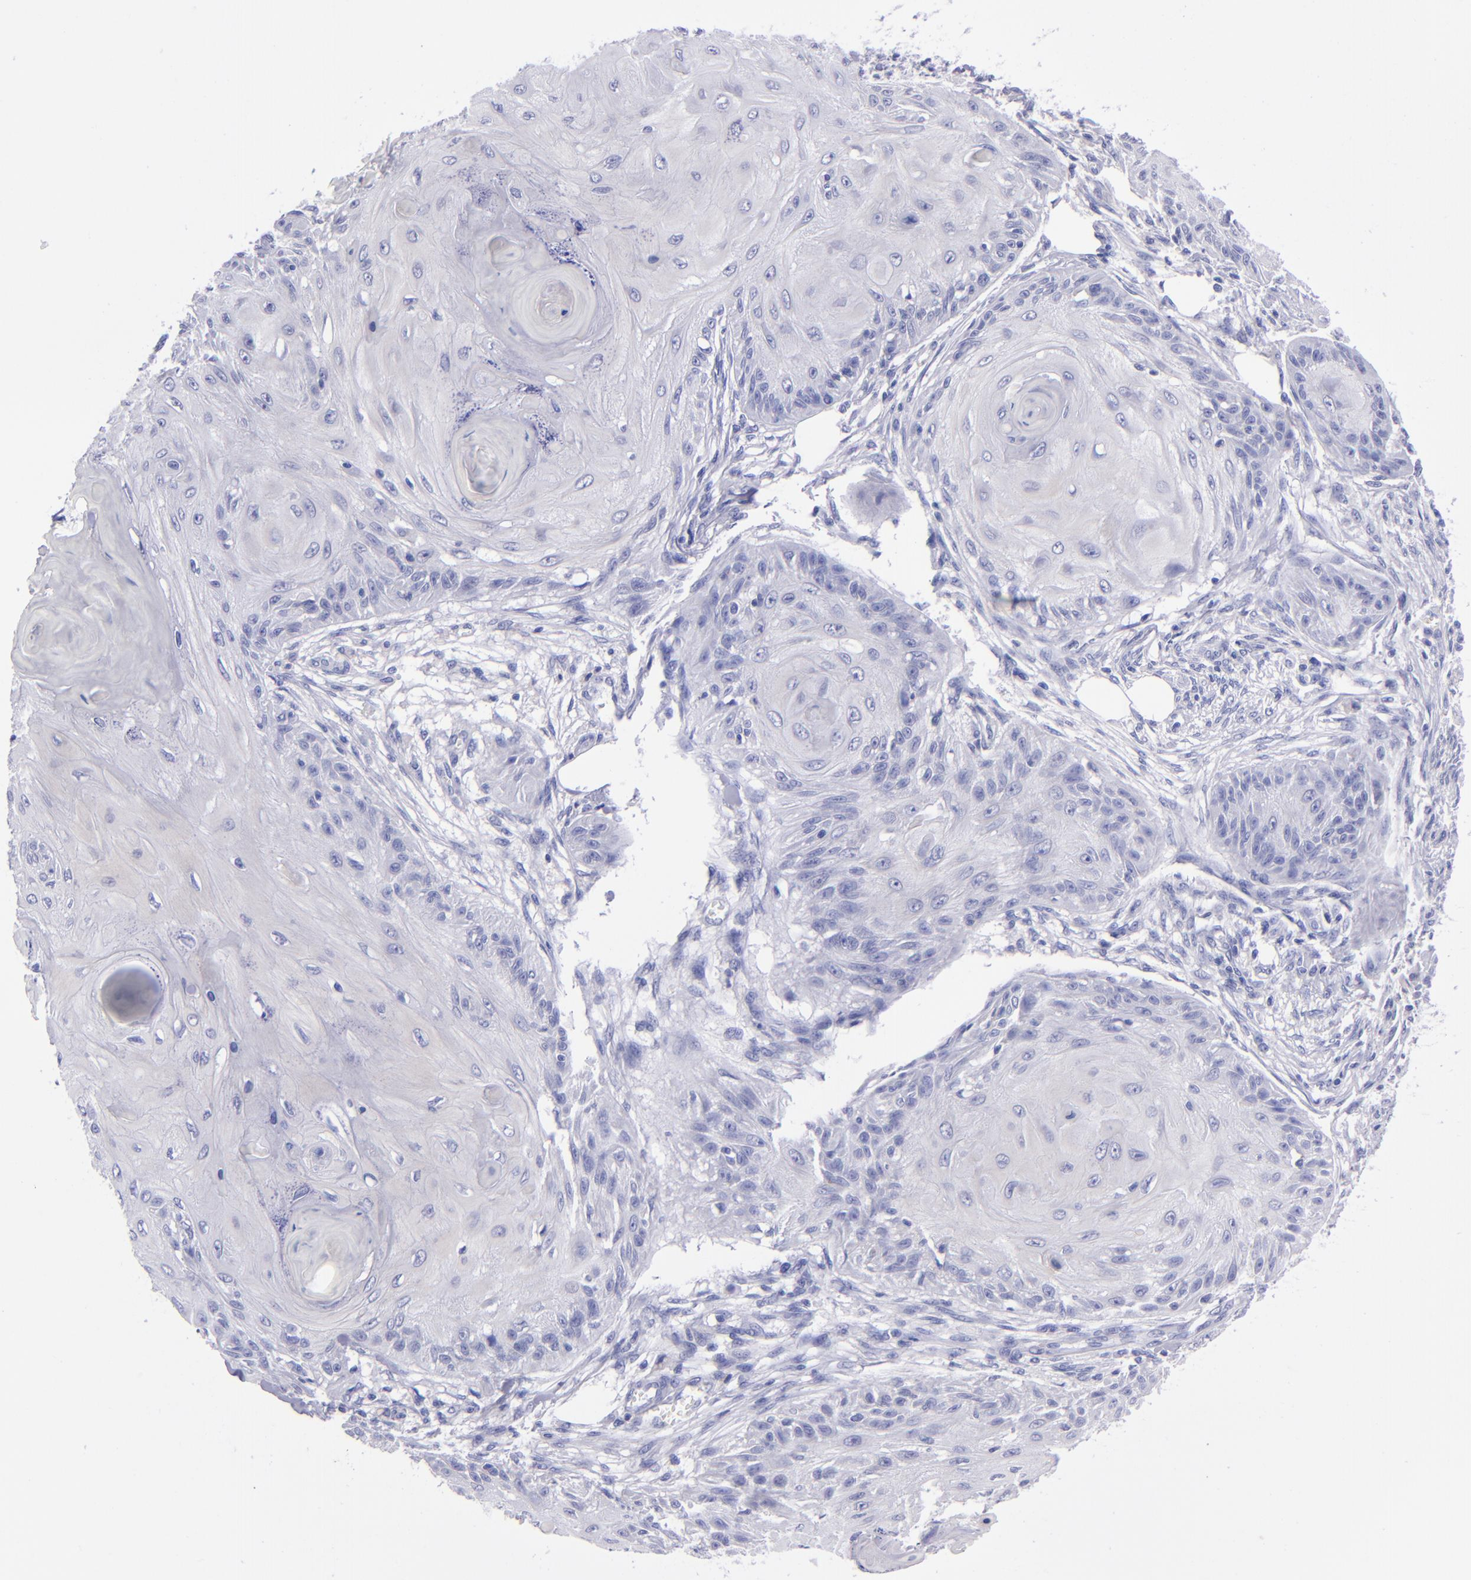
{"staining": {"intensity": "negative", "quantity": "none", "location": "none"}, "tissue": "skin cancer", "cell_type": "Tumor cells", "image_type": "cancer", "snomed": [{"axis": "morphology", "description": "Squamous cell carcinoma, NOS"}, {"axis": "topography", "description": "Skin"}], "caption": "Tumor cells are negative for brown protein staining in skin cancer (squamous cell carcinoma).", "gene": "CD37", "patient": {"sex": "female", "age": 88}}